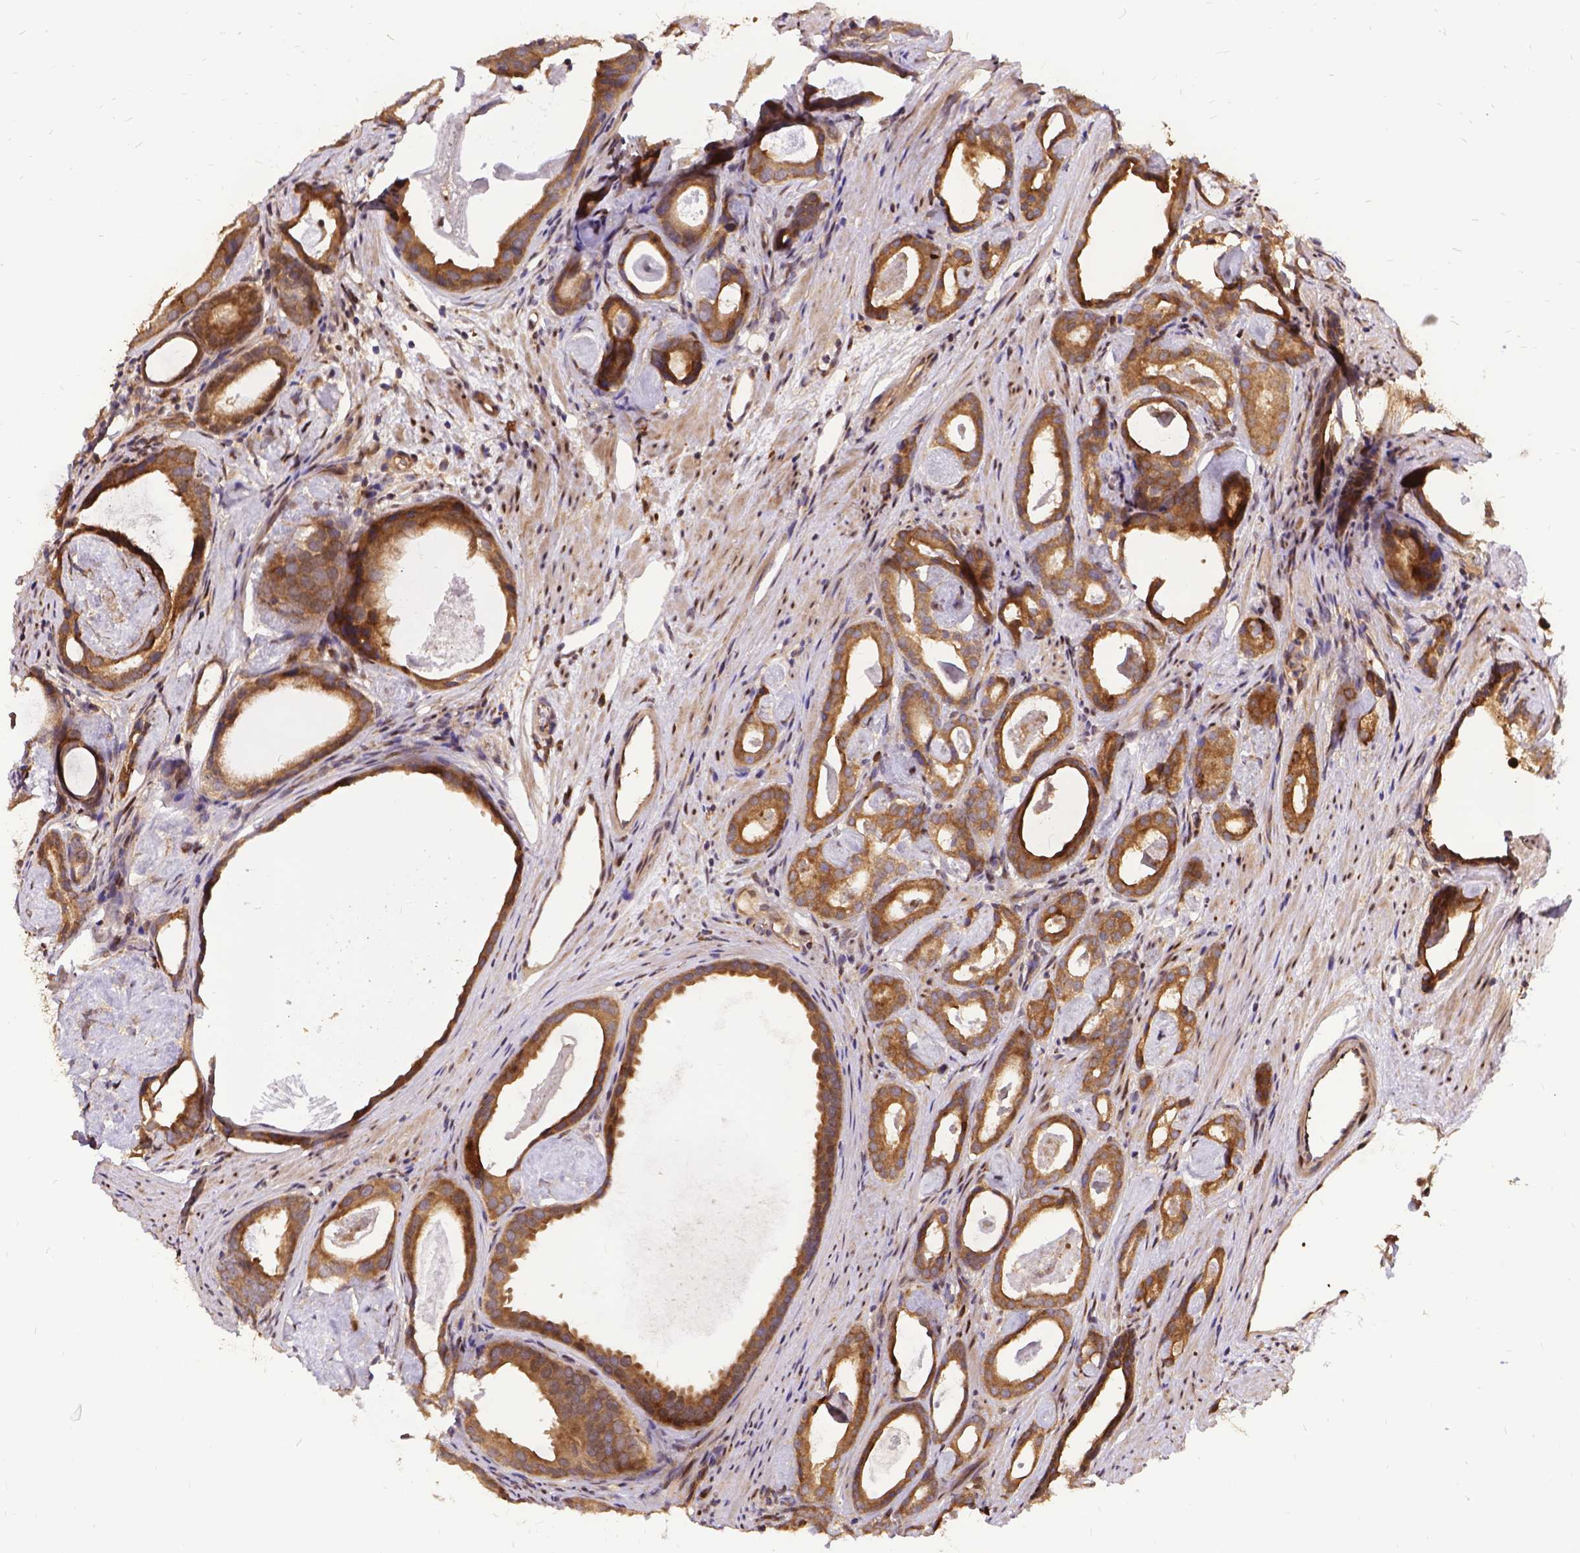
{"staining": {"intensity": "moderate", "quantity": ">75%", "location": "cytoplasmic/membranous"}, "tissue": "prostate cancer", "cell_type": "Tumor cells", "image_type": "cancer", "snomed": [{"axis": "morphology", "description": "Adenocarcinoma, Low grade"}, {"axis": "topography", "description": "Prostate and seminal vesicle, NOS"}], "caption": "This image reveals prostate low-grade adenocarcinoma stained with immunohistochemistry (IHC) to label a protein in brown. The cytoplasmic/membranous of tumor cells show moderate positivity for the protein. Nuclei are counter-stained blue.", "gene": "DENND6A", "patient": {"sex": "male", "age": 71}}